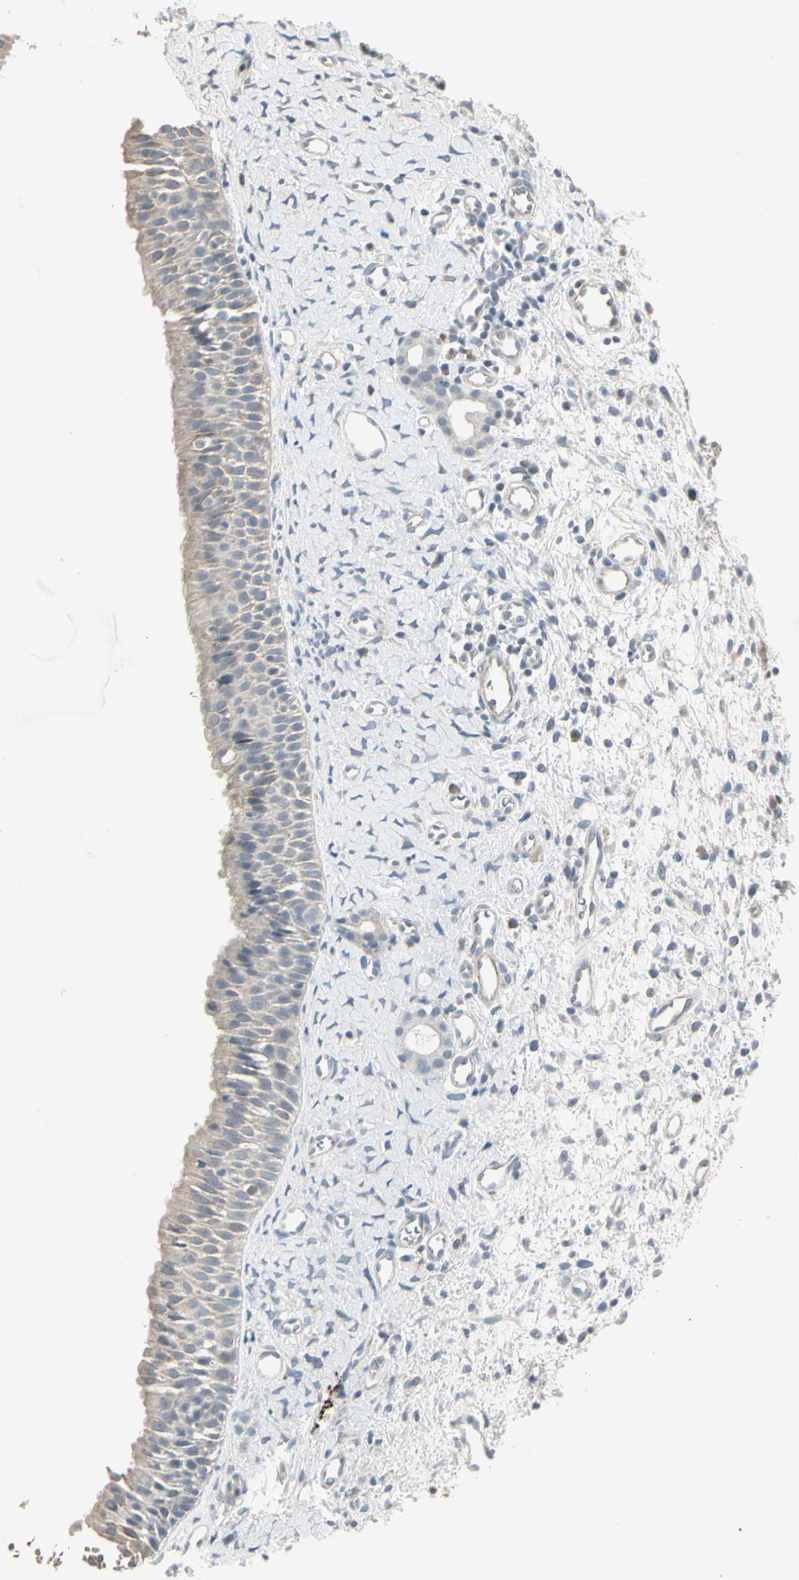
{"staining": {"intensity": "weak", "quantity": "25%-75%", "location": "cytoplasmic/membranous"}, "tissue": "nasopharynx", "cell_type": "Respiratory epithelial cells", "image_type": "normal", "snomed": [{"axis": "morphology", "description": "Normal tissue, NOS"}, {"axis": "topography", "description": "Nasopharynx"}], "caption": "Protein expression by immunohistochemistry (IHC) displays weak cytoplasmic/membranous staining in about 25%-75% of respiratory epithelial cells in unremarkable nasopharynx.", "gene": "DMPK", "patient": {"sex": "male", "age": 22}}